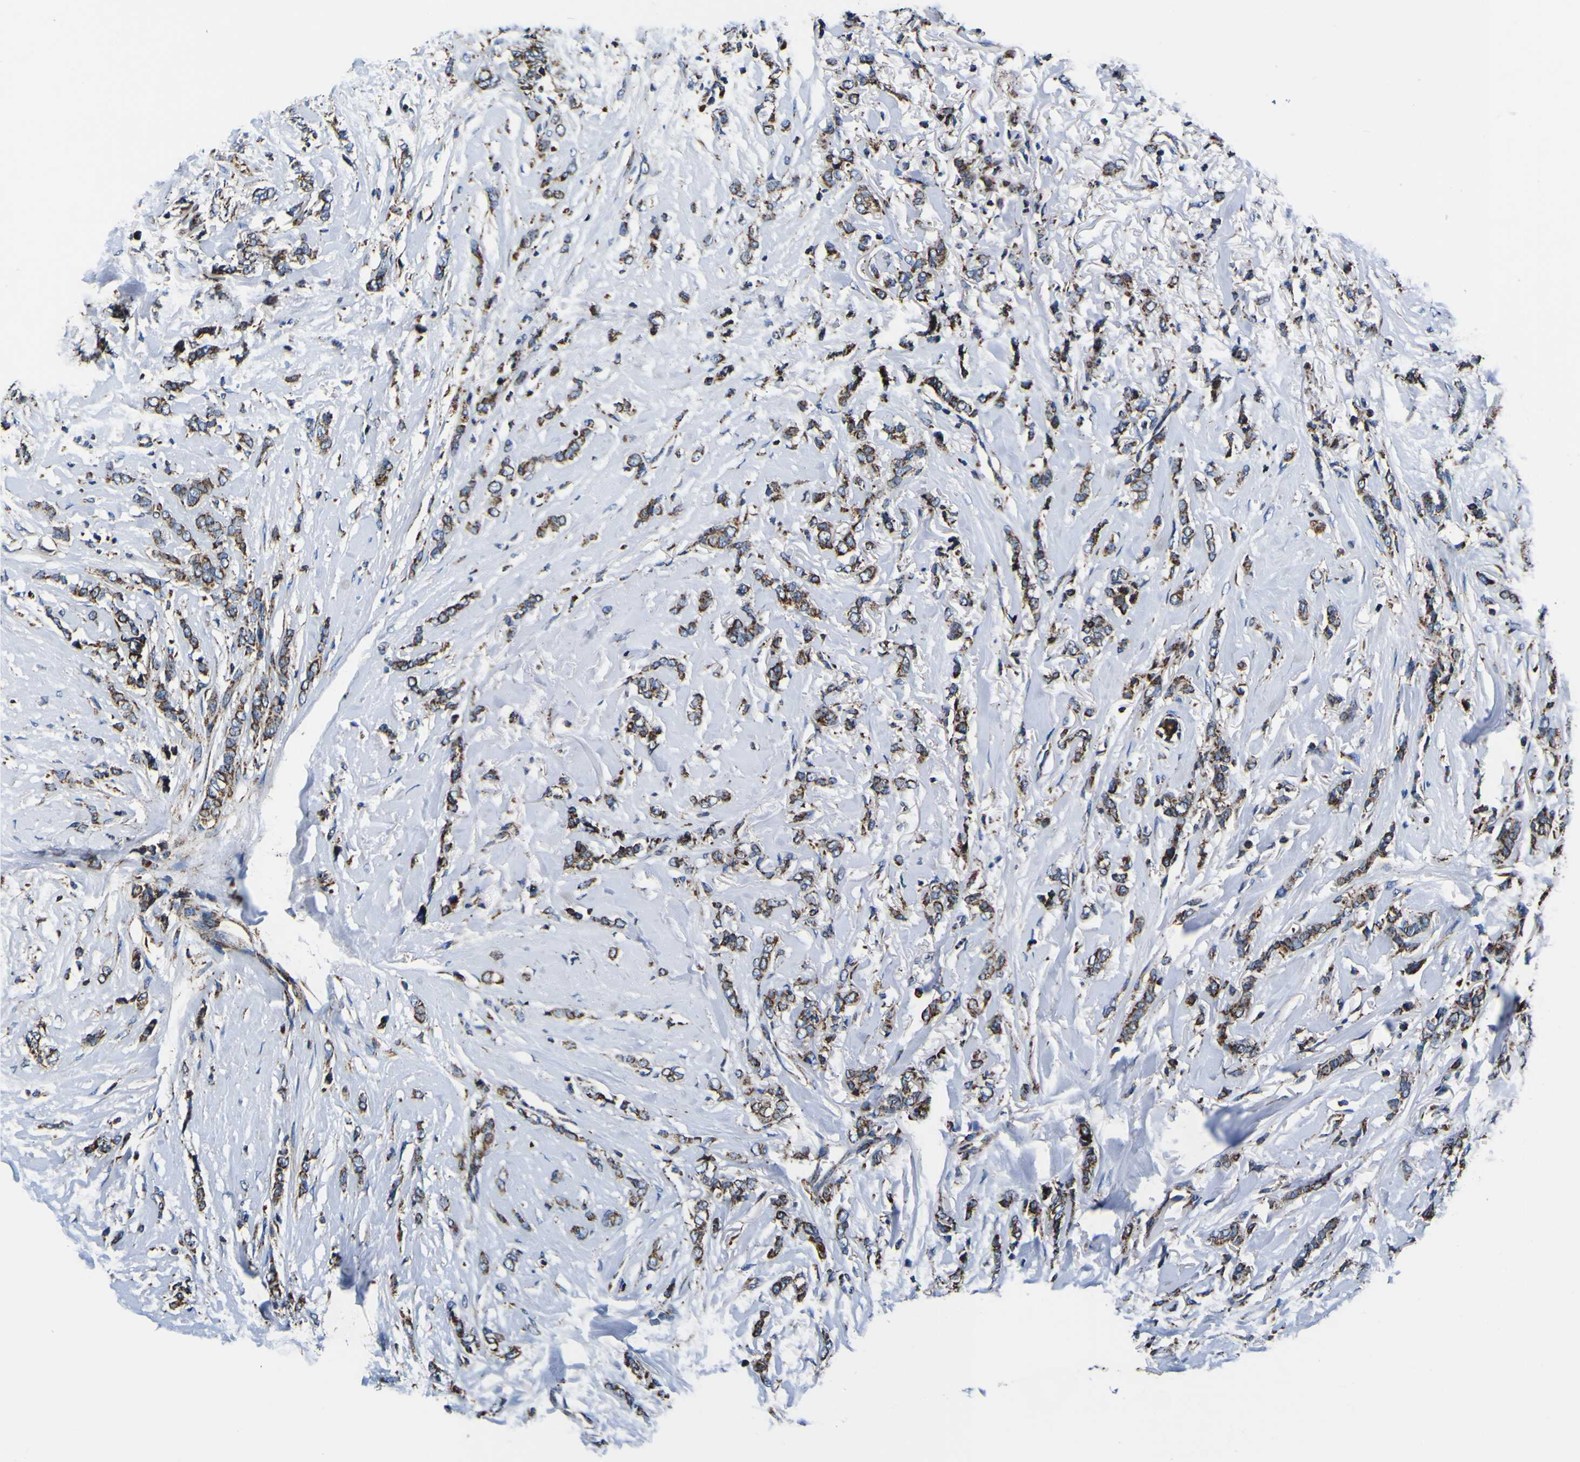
{"staining": {"intensity": "moderate", "quantity": ">75%", "location": "cytoplasmic/membranous"}, "tissue": "breast cancer", "cell_type": "Tumor cells", "image_type": "cancer", "snomed": [{"axis": "morphology", "description": "Lobular carcinoma"}, {"axis": "topography", "description": "Skin"}, {"axis": "topography", "description": "Breast"}], "caption": "An immunohistochemistry (IHC) photomicrograph of tumor tissue is shown. Protein staining in brown highlights moderate cytoplasmic/membranous positivity in lobular carcinoma (breast) within tumor cells.", "gene": "PTRH2", "patient": {"sex": "female", "age": 46}}